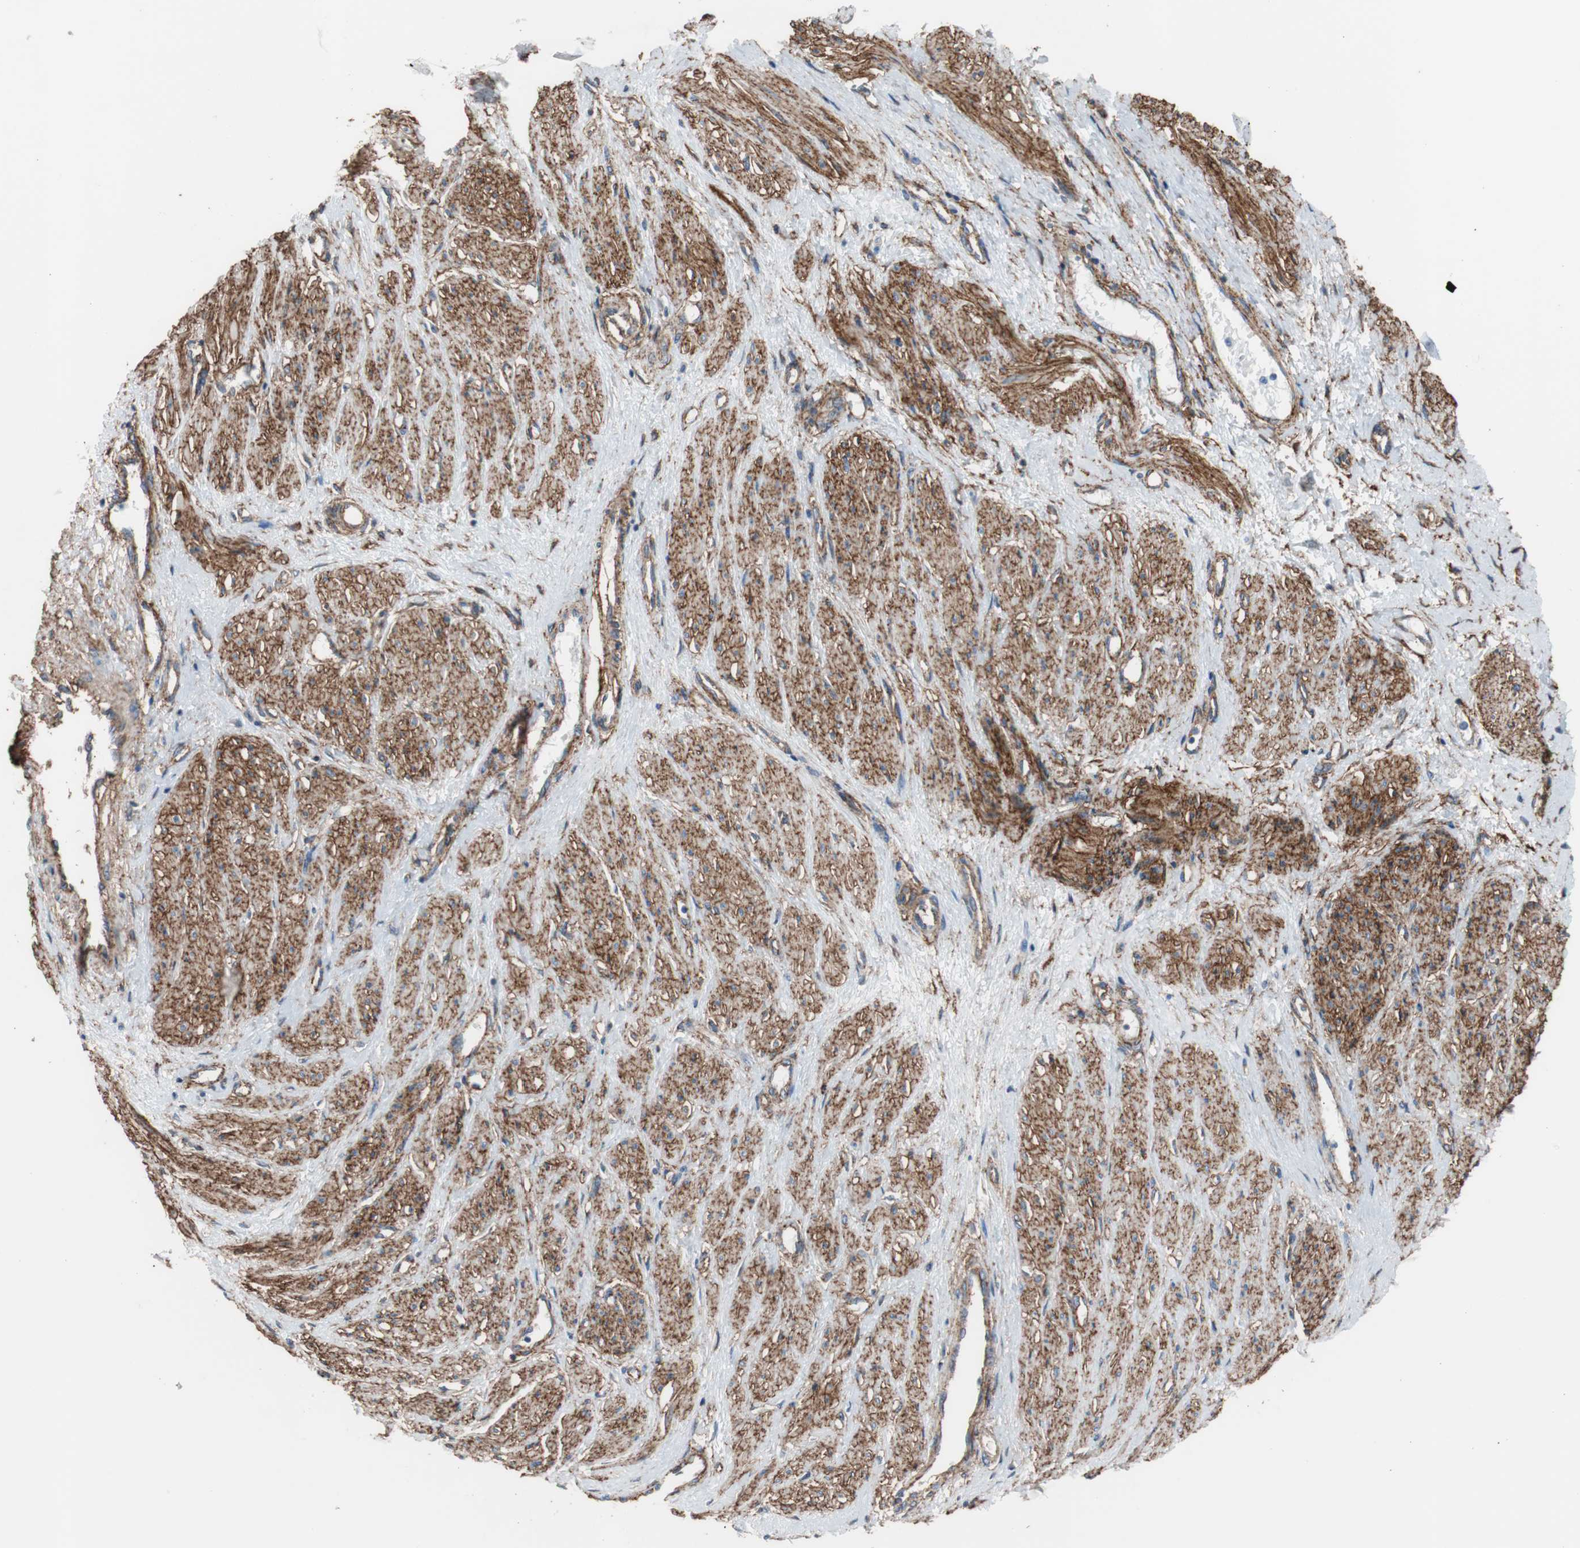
{"staining": {"intensity": "strong", "quantity": ">75%", "location": "cytoplasmic/membranous"}, "tissue": "smooth muscle", "cell_type": "Smooth muscle cells", "image_type": "normal", "snomed": [{"axis": "morphology", "description": "Normal tissue, NOS"}, {"axis": "topography", "description": "Smooth muscle"}, {"axis": "topography", "description": "Uterus"}], "caption": "IHC image of unremarkable smooth muscle: smooth muscle stained using IHC shows high levels of strong protein expression localized specifically in the cytoplasmic/membranous of smooth muscle cells, appearing as a cytoplasmic/membranous brown color.", "gene": "CD81", "patient": {"sex": "female", "age": 39}}